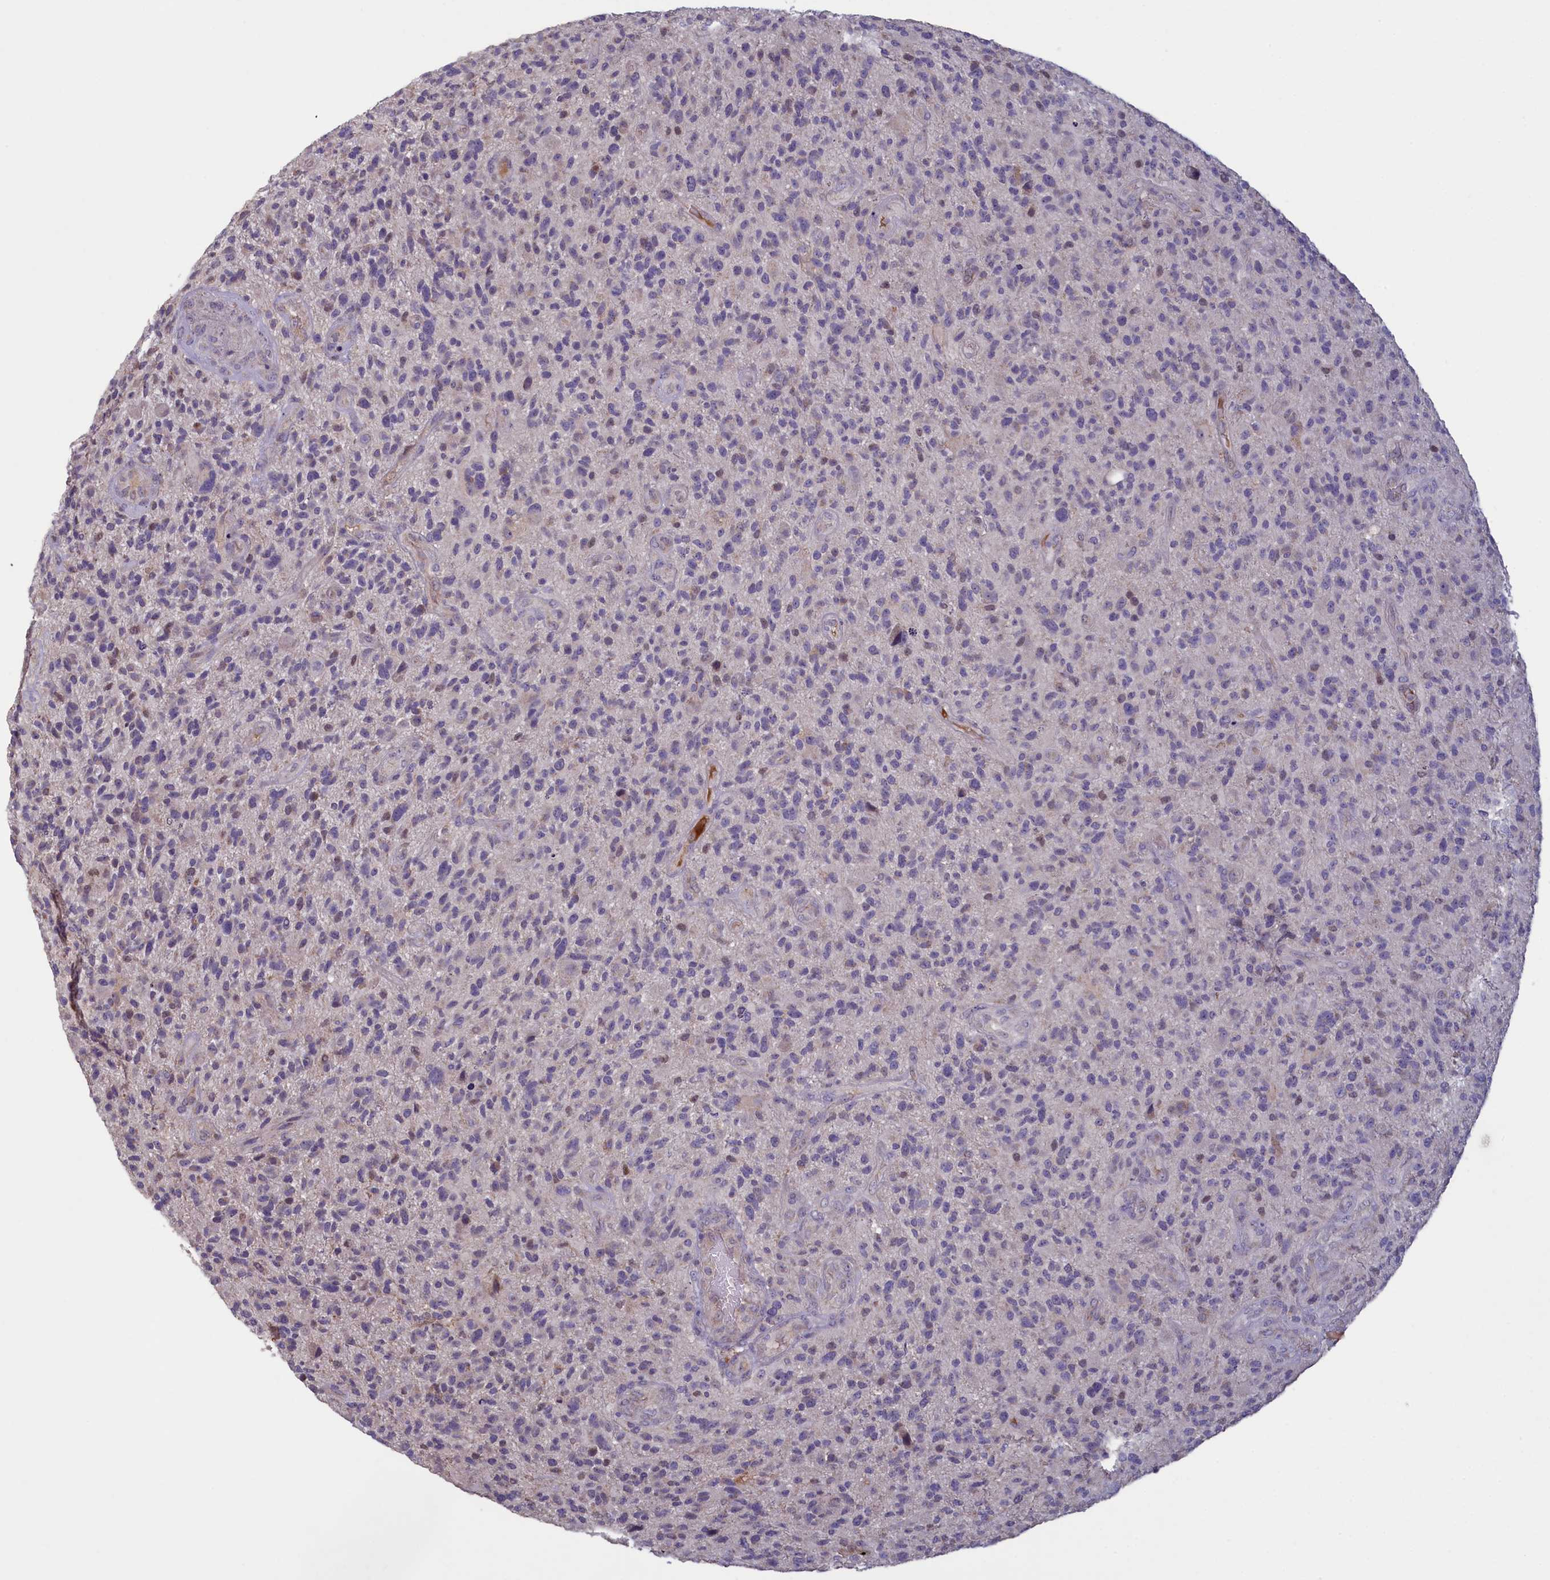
{"staining": {"intensity": "negative", "quantity": "none", "location": "none"}, "tissue": "glioma", "cell_type": "Tumor cells", "image_type": "cancer", "snomed": [{"axis": "morphology", "description": "Glioma, malignant, High grade"}, {"axis": "topography", "description": "Brain"}], "caption": "Glioma stained for a protein using immunohistochemistry exhibits no staining tumor cells.", "gene": "ATF7IP2", "patient": {"sex": "male", "age": 47}}